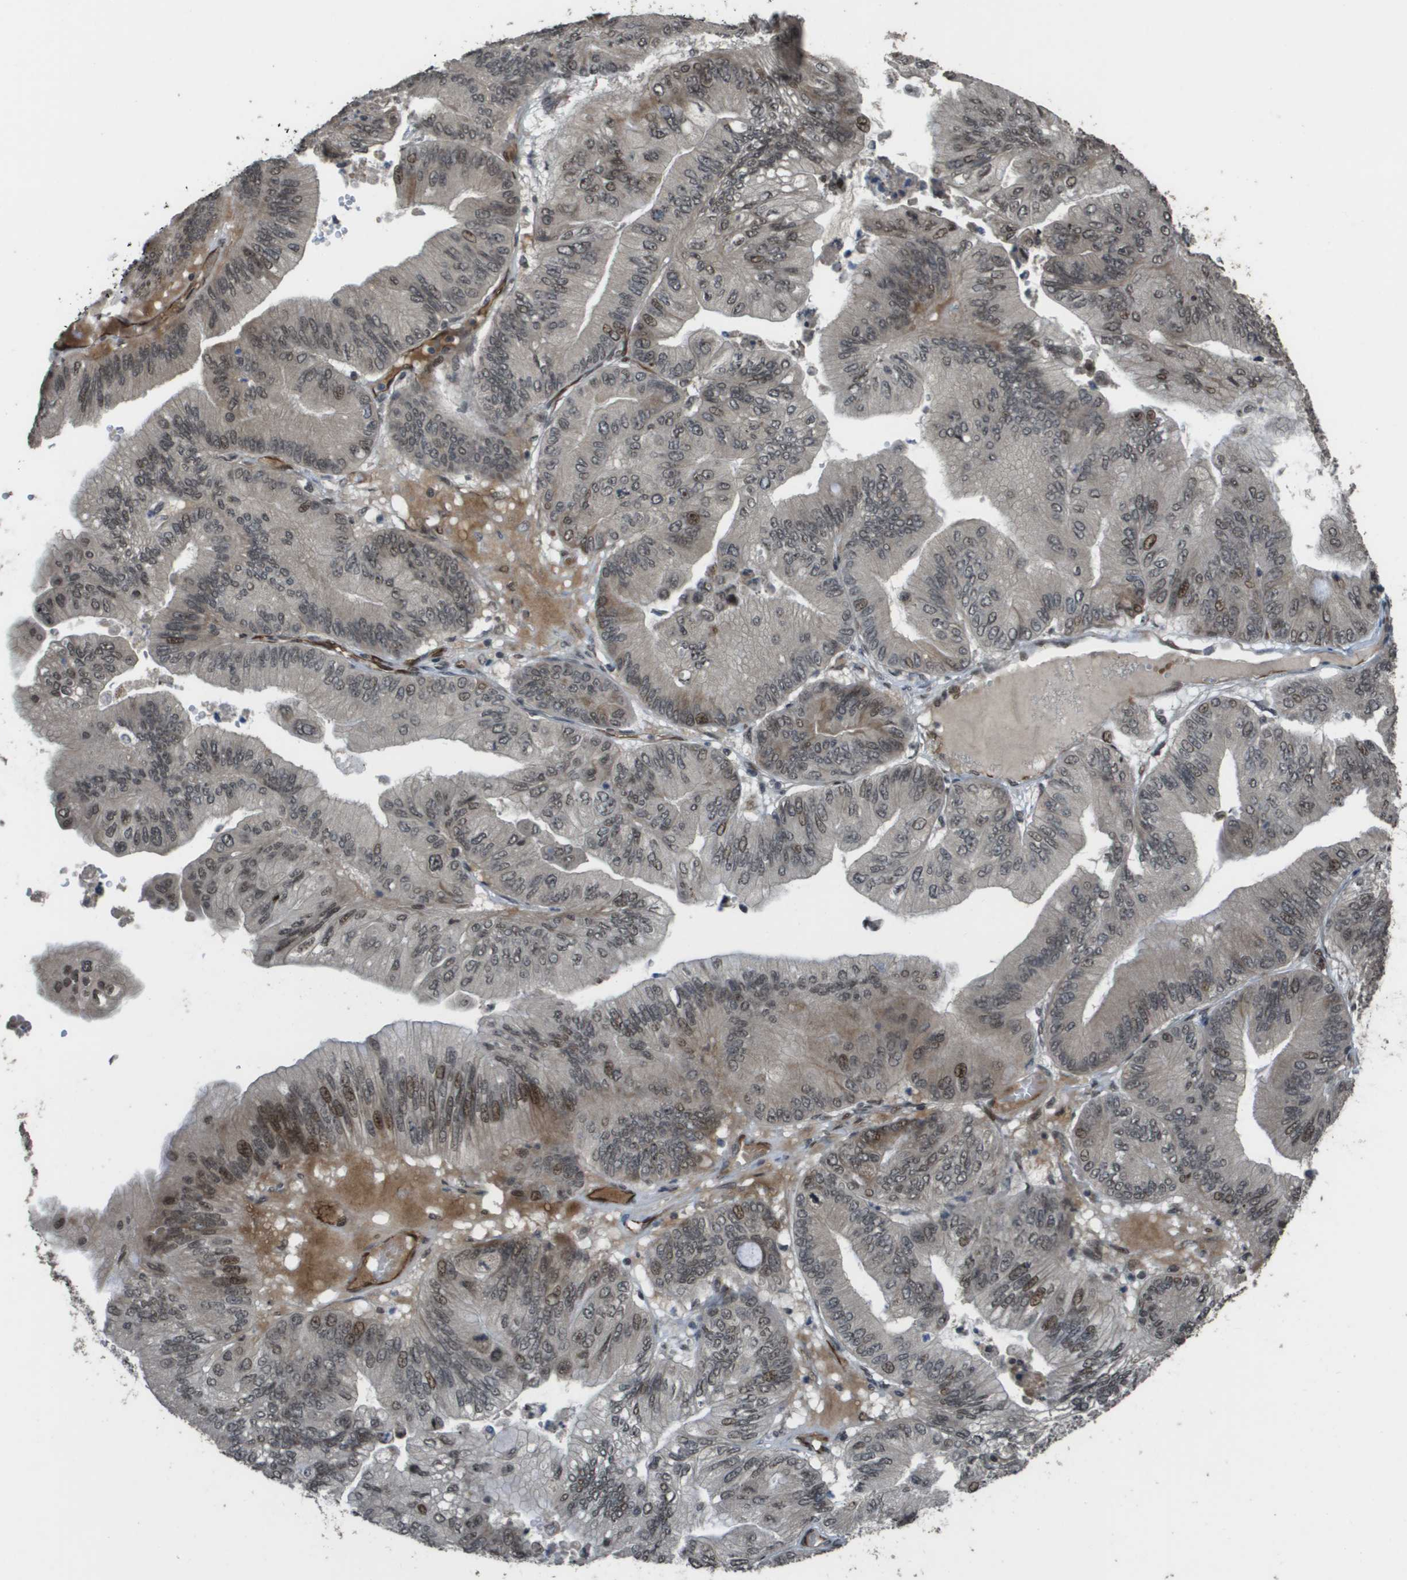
{"staining": {"intensity": "moderate", "quantity": "<25%", "location": "cytoplasmic/membranous"}, "tissue": "ovarian cancer", "cell_type": "Tumor cells", "image_type": "cancer", "snomed": [{"axis": "morphology", "description": "Cystadenocarcinoma, mucinous, NOS"}, {"axis": "topography", "description": "Ovary"}], "caption": "Mucinous cystadenocarcinoma (ovarian) stained with a protein marker displays moderate staining in tumor cells.", "gene": "KAT5", "patient": {"sex": "female", "age": 61}}